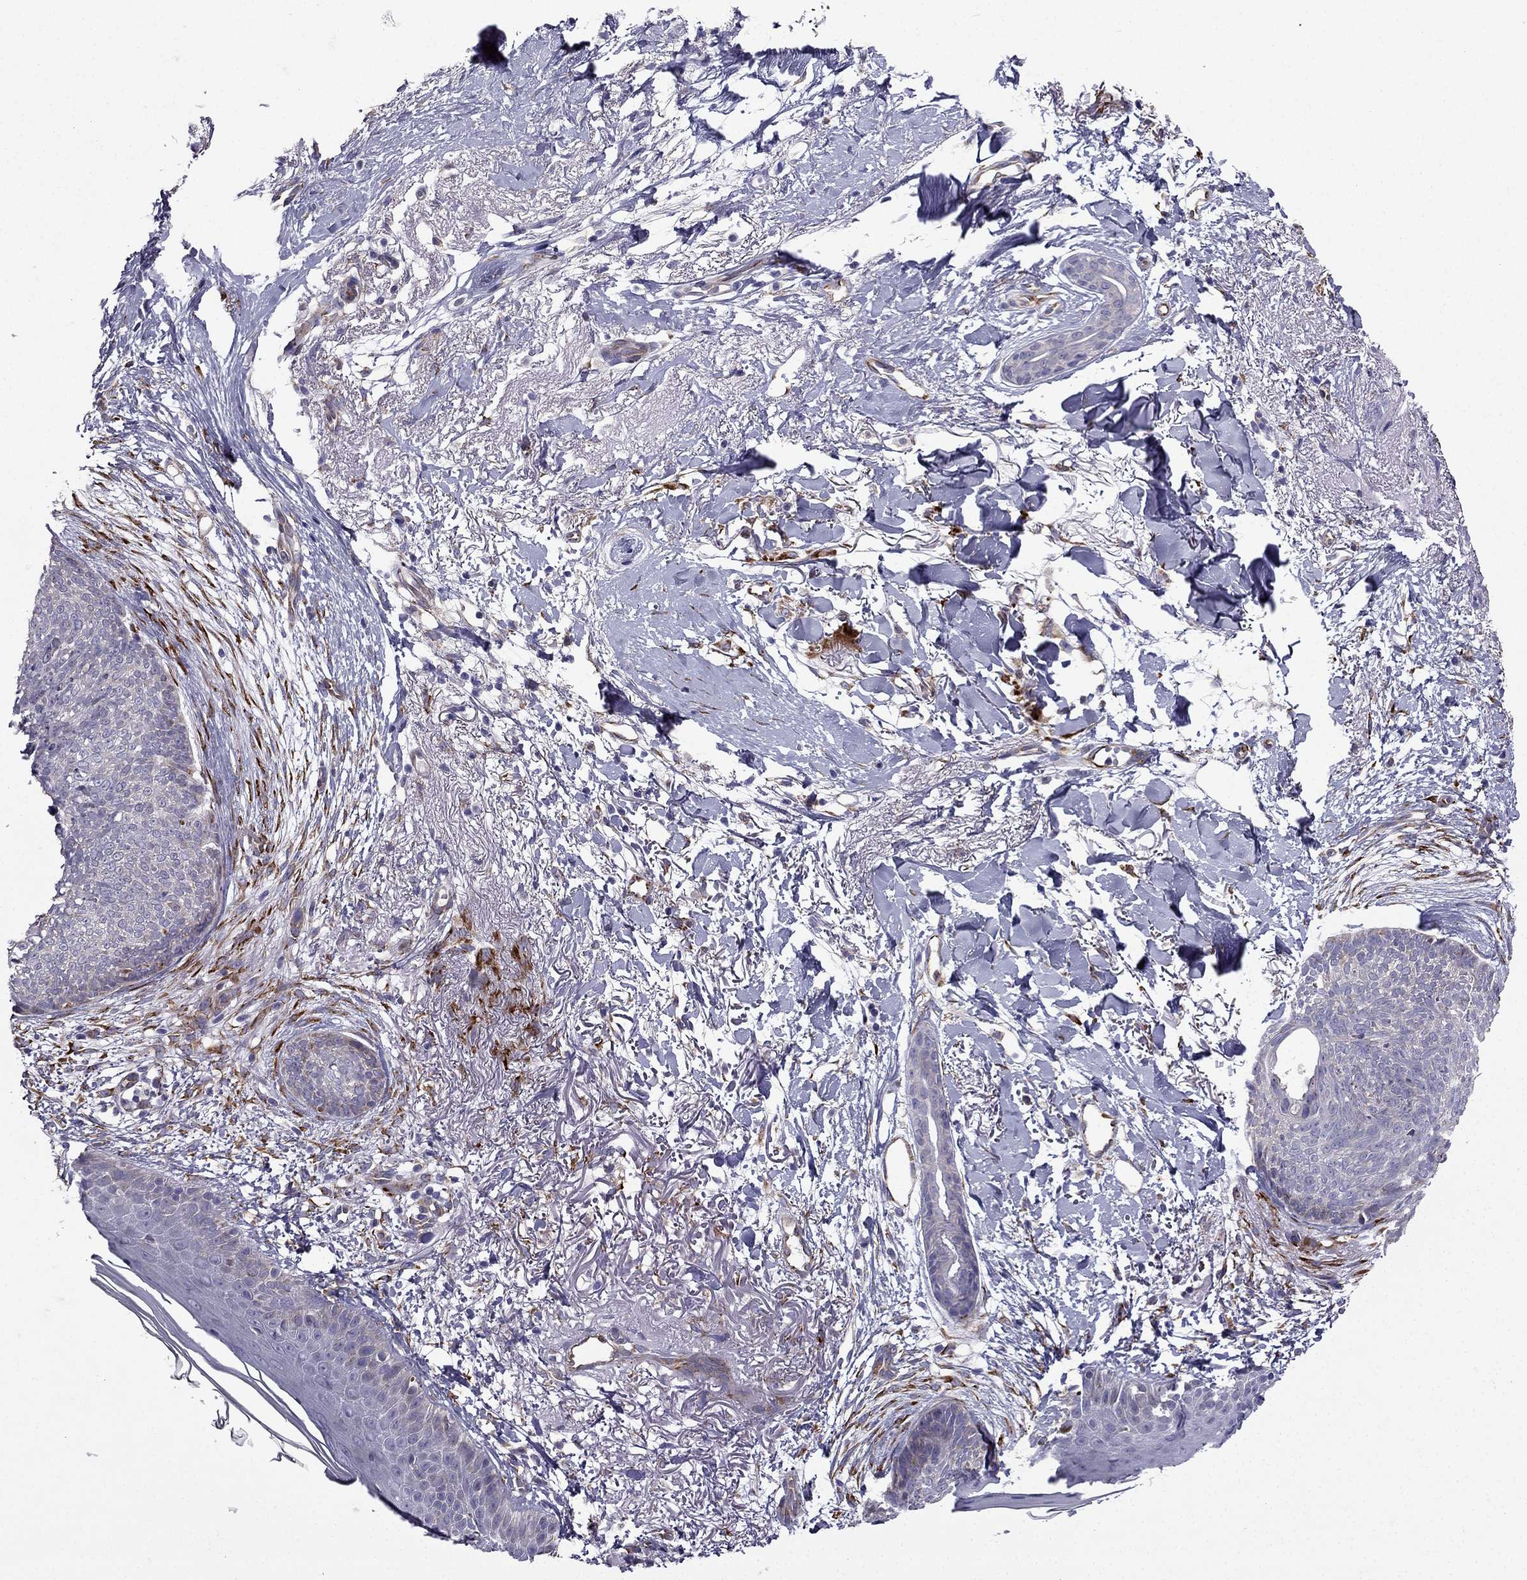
{"staining": {"intensity": "moderate", "quantity": "<25%", "location": "cytoplasmic/membranous"}, "tissue": "skin cancer", "cell_type": "Tumor cells", "image_type": "cancer", "snomed": [{"axis": "morphology", "description": "Normal tissue, NOS"}, {"axis": "morphology", "description": "Basal cell carcinoma"}, {"axis": "topography", "description": "Skin"}], "caption": "Protein analysis of skin cancer (basal cell carcinoma) tissue demonstrates moderate cytoplasmic/membranous expression in approximately <25% of tumor cells.", "gene": "IKBIP", "patient": {"sex": "male", "age": 84}}